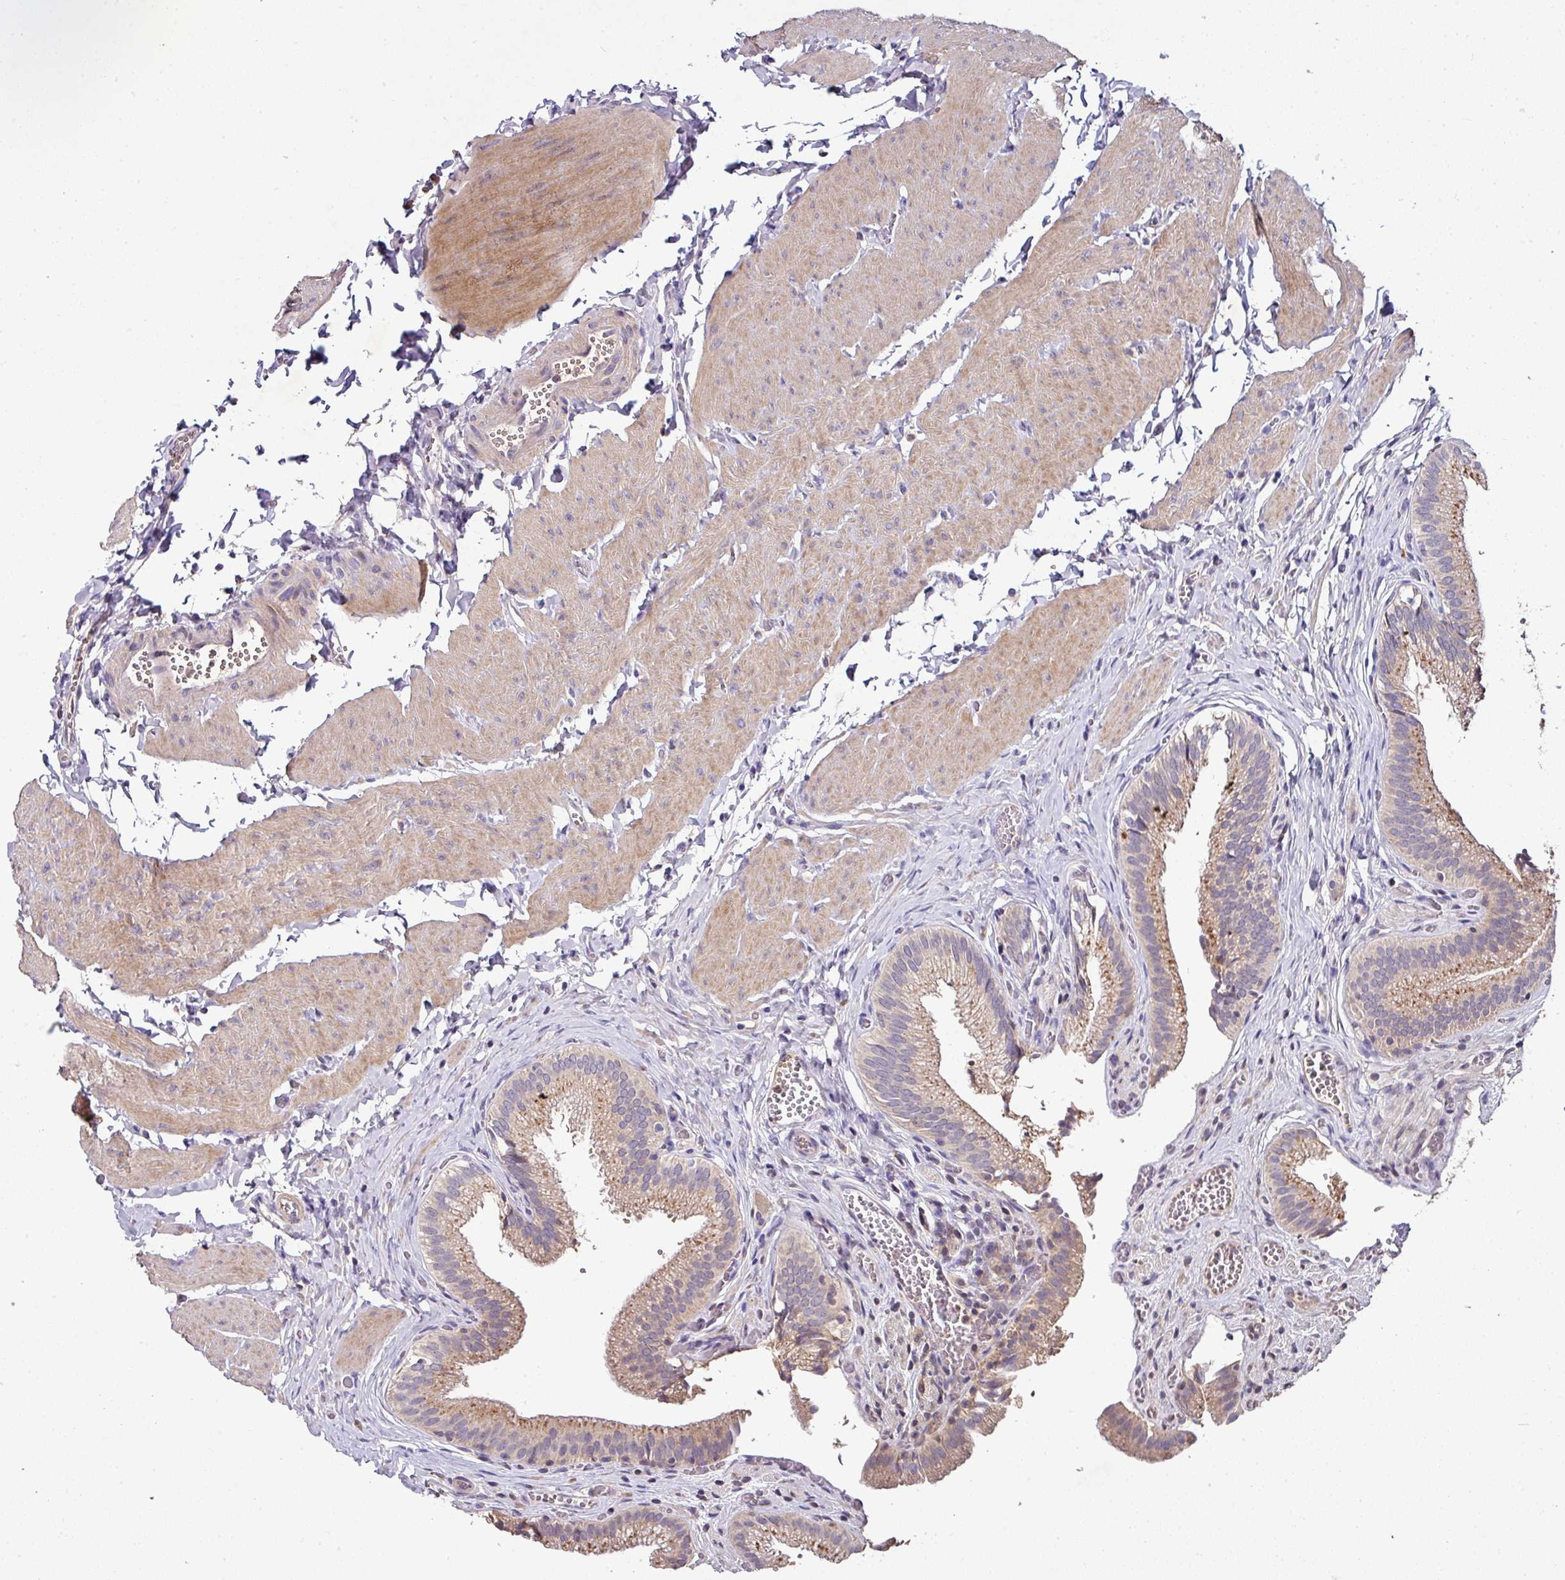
{"staining": {"intensity": "moderate", "quantity": ">75%", "location": "cytoplasmic/membranous"}, "tissue": "gallbladder", "cell_type": "Glandular cells", "image_type": "normal", "snomed": [{"axis": "morphology", "description": "Normal tissue, NOS"}, {"axis": "topography", "description": "Gallbladder"}, {"axis": "topography", "description": "Peripheral nerve tissue"}], "caption": "A high-resolution micrograph shows immunohistochemistry (IHC) staining of benign gallbladder, which shows moderate cytoplasmic/membranous expression in about >75% of glandular cells. (Stains: DAB in brown, nuclei in blue, Microscopy: brightfield microscopy at high magnification).", "gene": "AEBP2", "patient": {"sex": "male", "age": 17}}